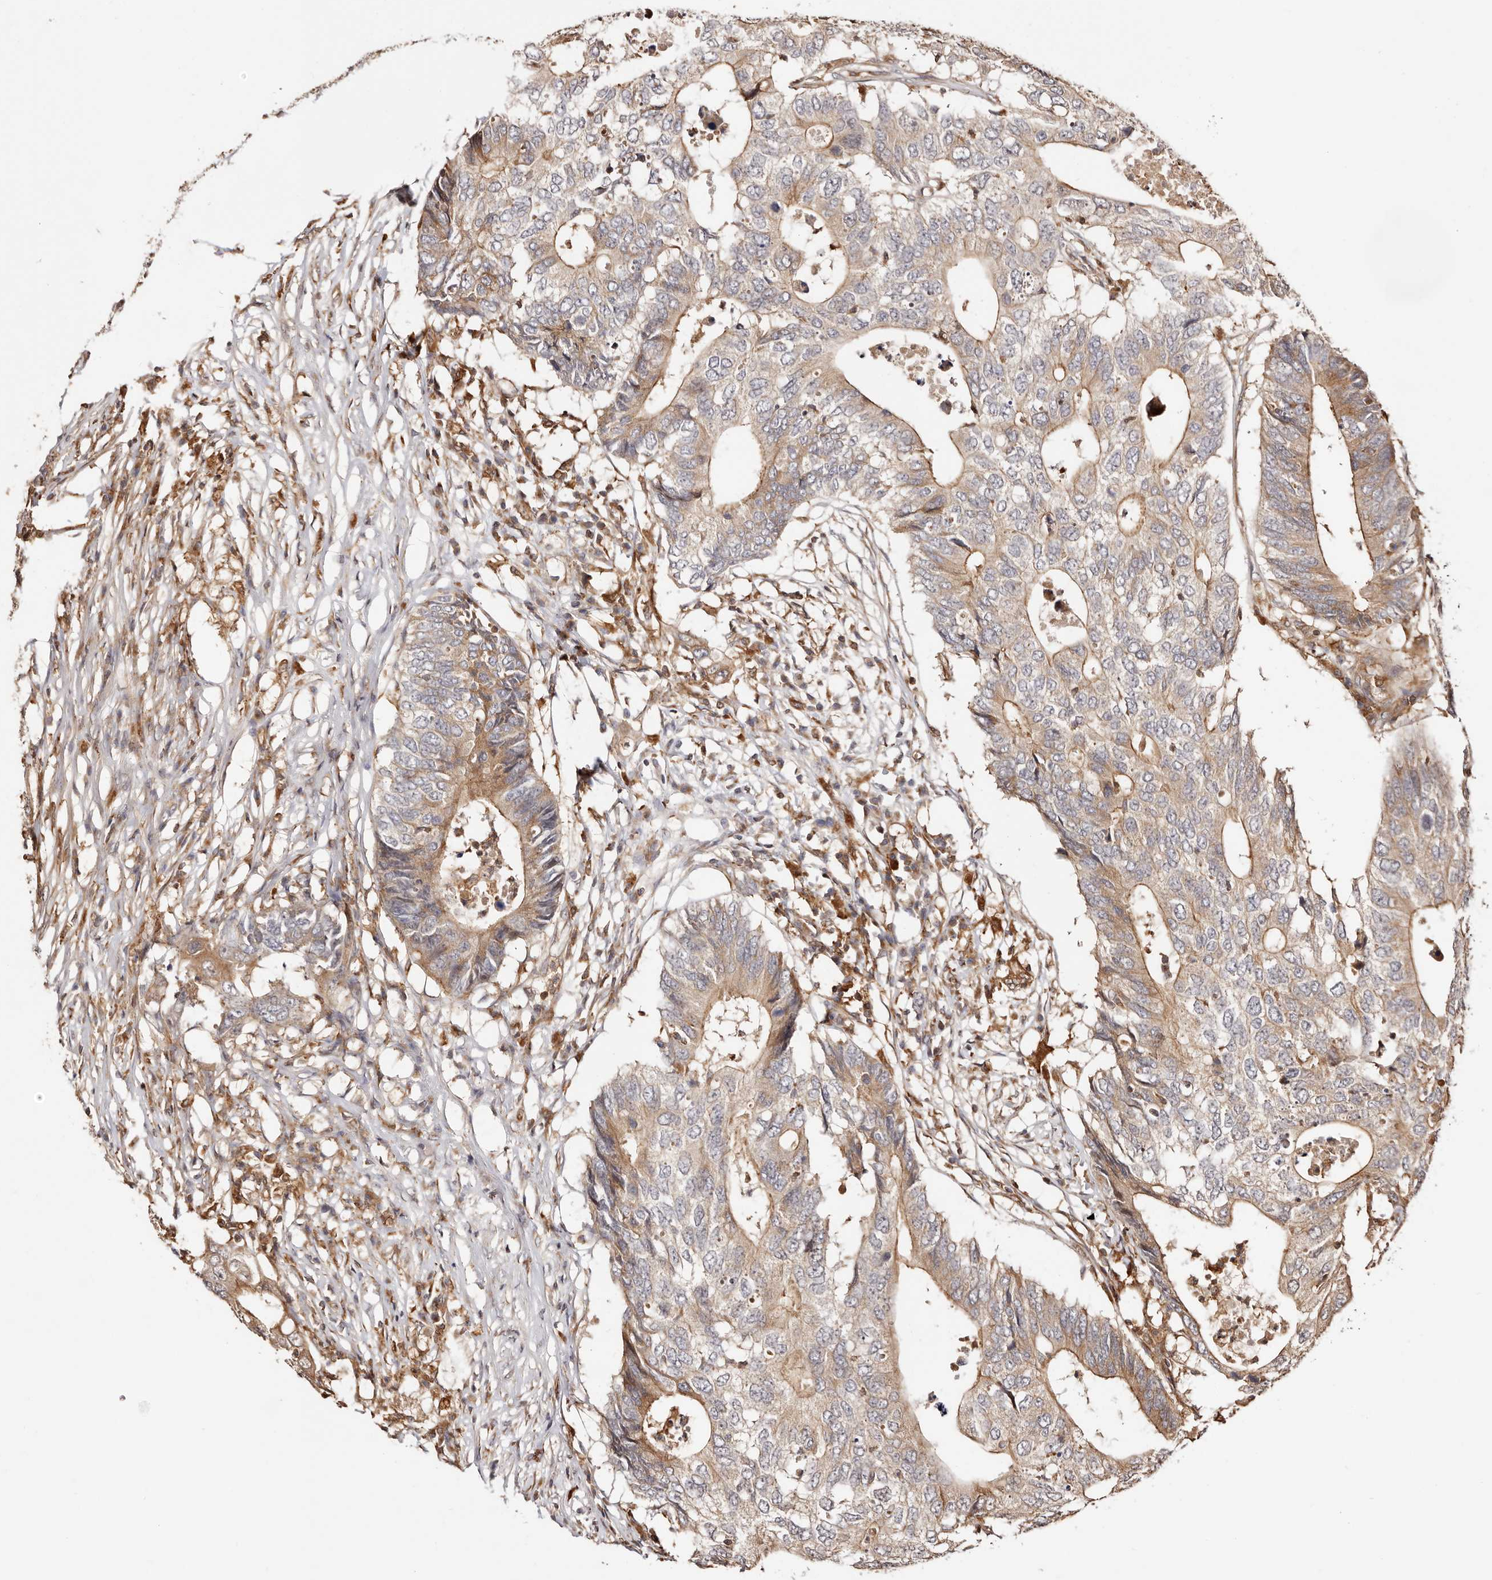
{"staining": {"intensity": "moderate", "quantity": ">75%", "location": "cytoplasmic/membranous"}, "tissue": "colorectal cancer", "cell_type": "Tumor cells", "image_type": "cancer", "snomed": [{"axis": "morphology", "description": "Adenocarcinoma, NOS"}, {"axis": "topography", "description": "Colon"}], "caption": "Colorectal cancer (adenocarcinoma) stained with a protein marker shows moderate staining in tumor cells.", "gene": "MAPK1", "patient": {"sex": "male", "age": 71}}